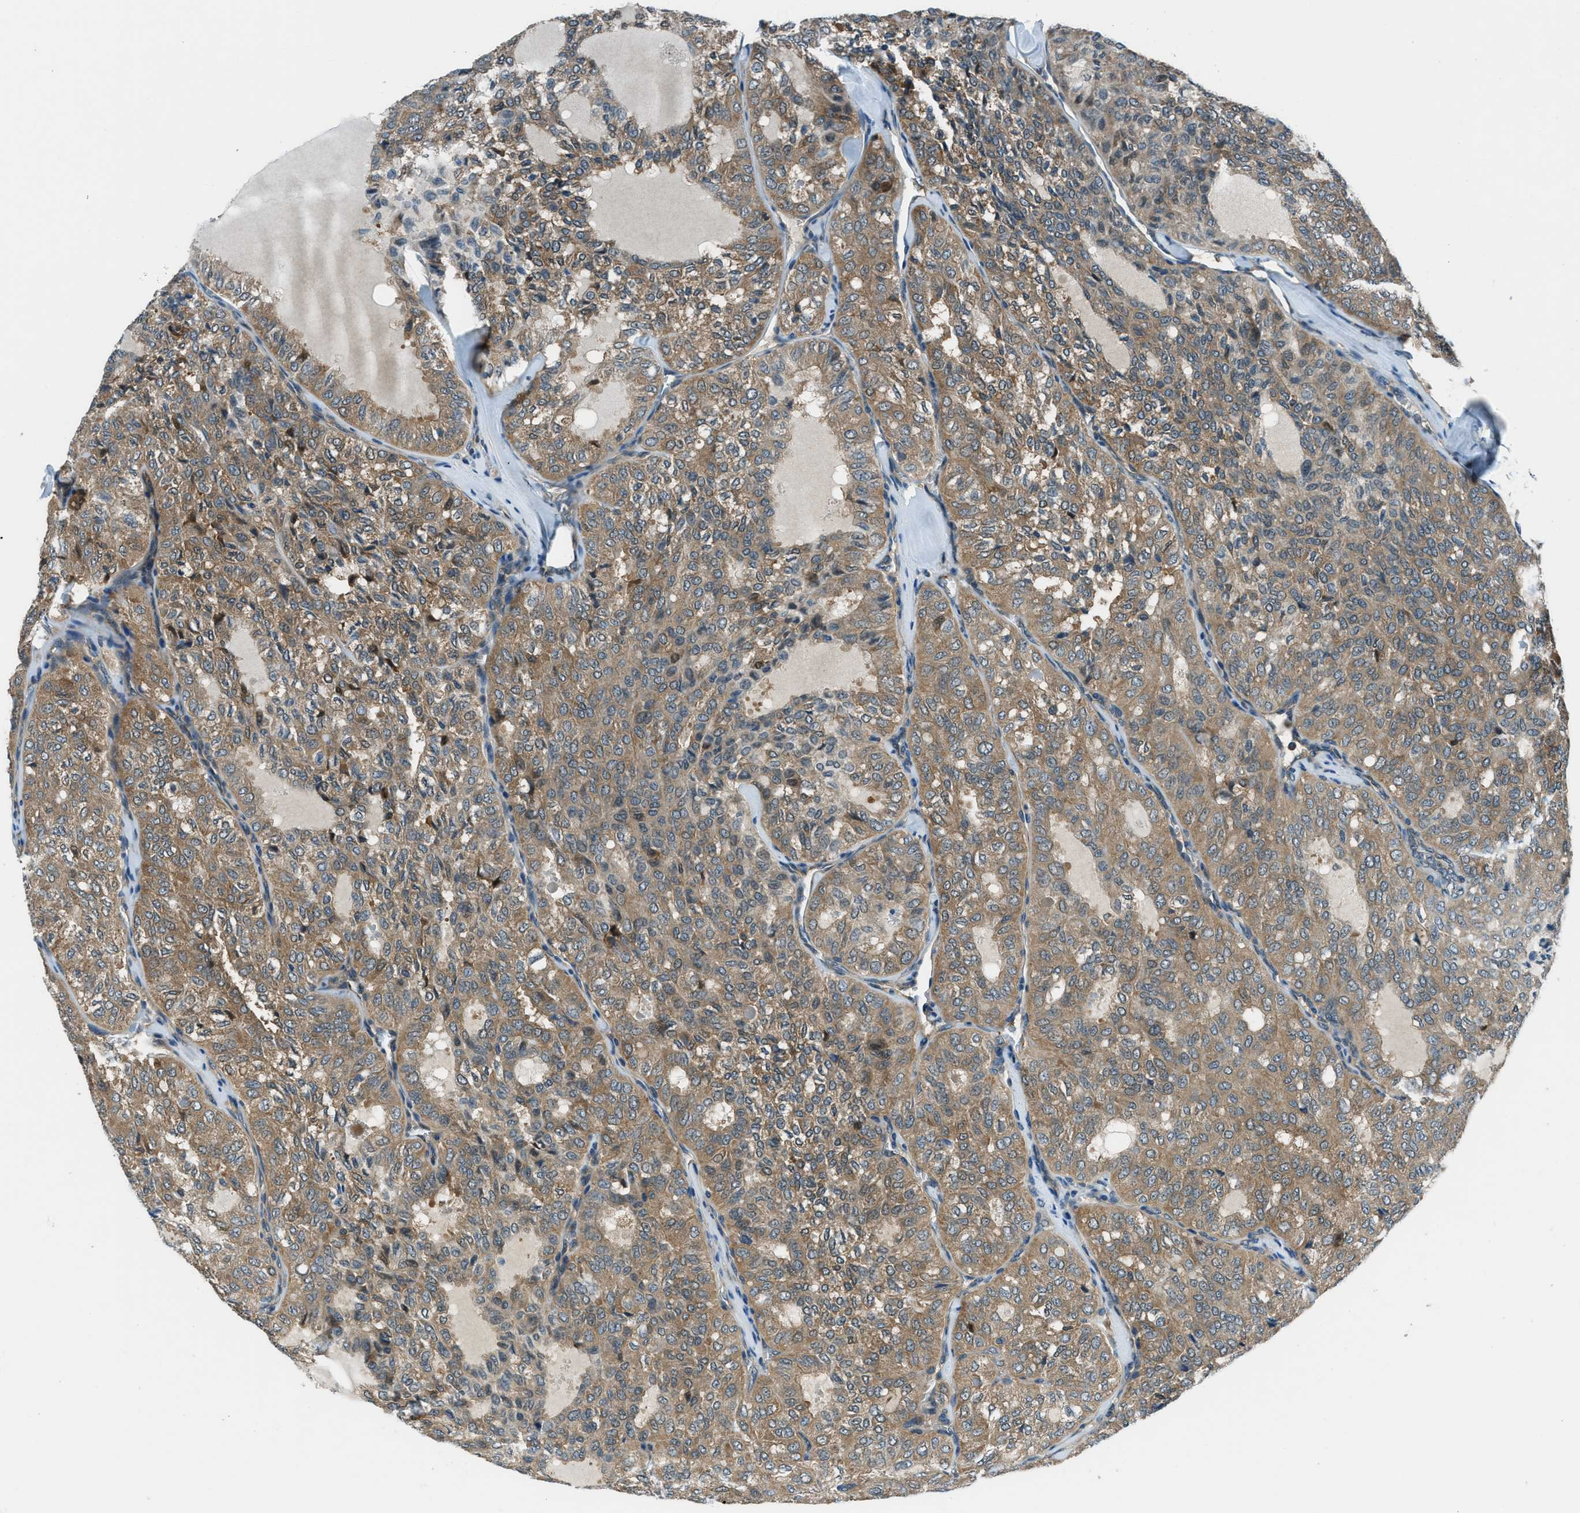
{"staining": {"intensity": "moderate", "quantity": ">75%", "location": "cytoplasmic/membranous"}, "tissue": "thyroid cancer", "cell_type": "Tumor cells", "image_type": "cancer", "snomed": [{"axis": "morphology", "description": "Follicular adenoma carcinoma, NOS"}, {"axis": "topography", "description": "Thyroid gland"}], "caption": "Brown immunohistochemical staining in thyroid follicular adenoma carcinoma exhibits moderate cytoplasmic/membranous expression in approximately >75% of tumor cells.", "gene": "HEBP2", "patient": {"sex": "male", "age": 75}}